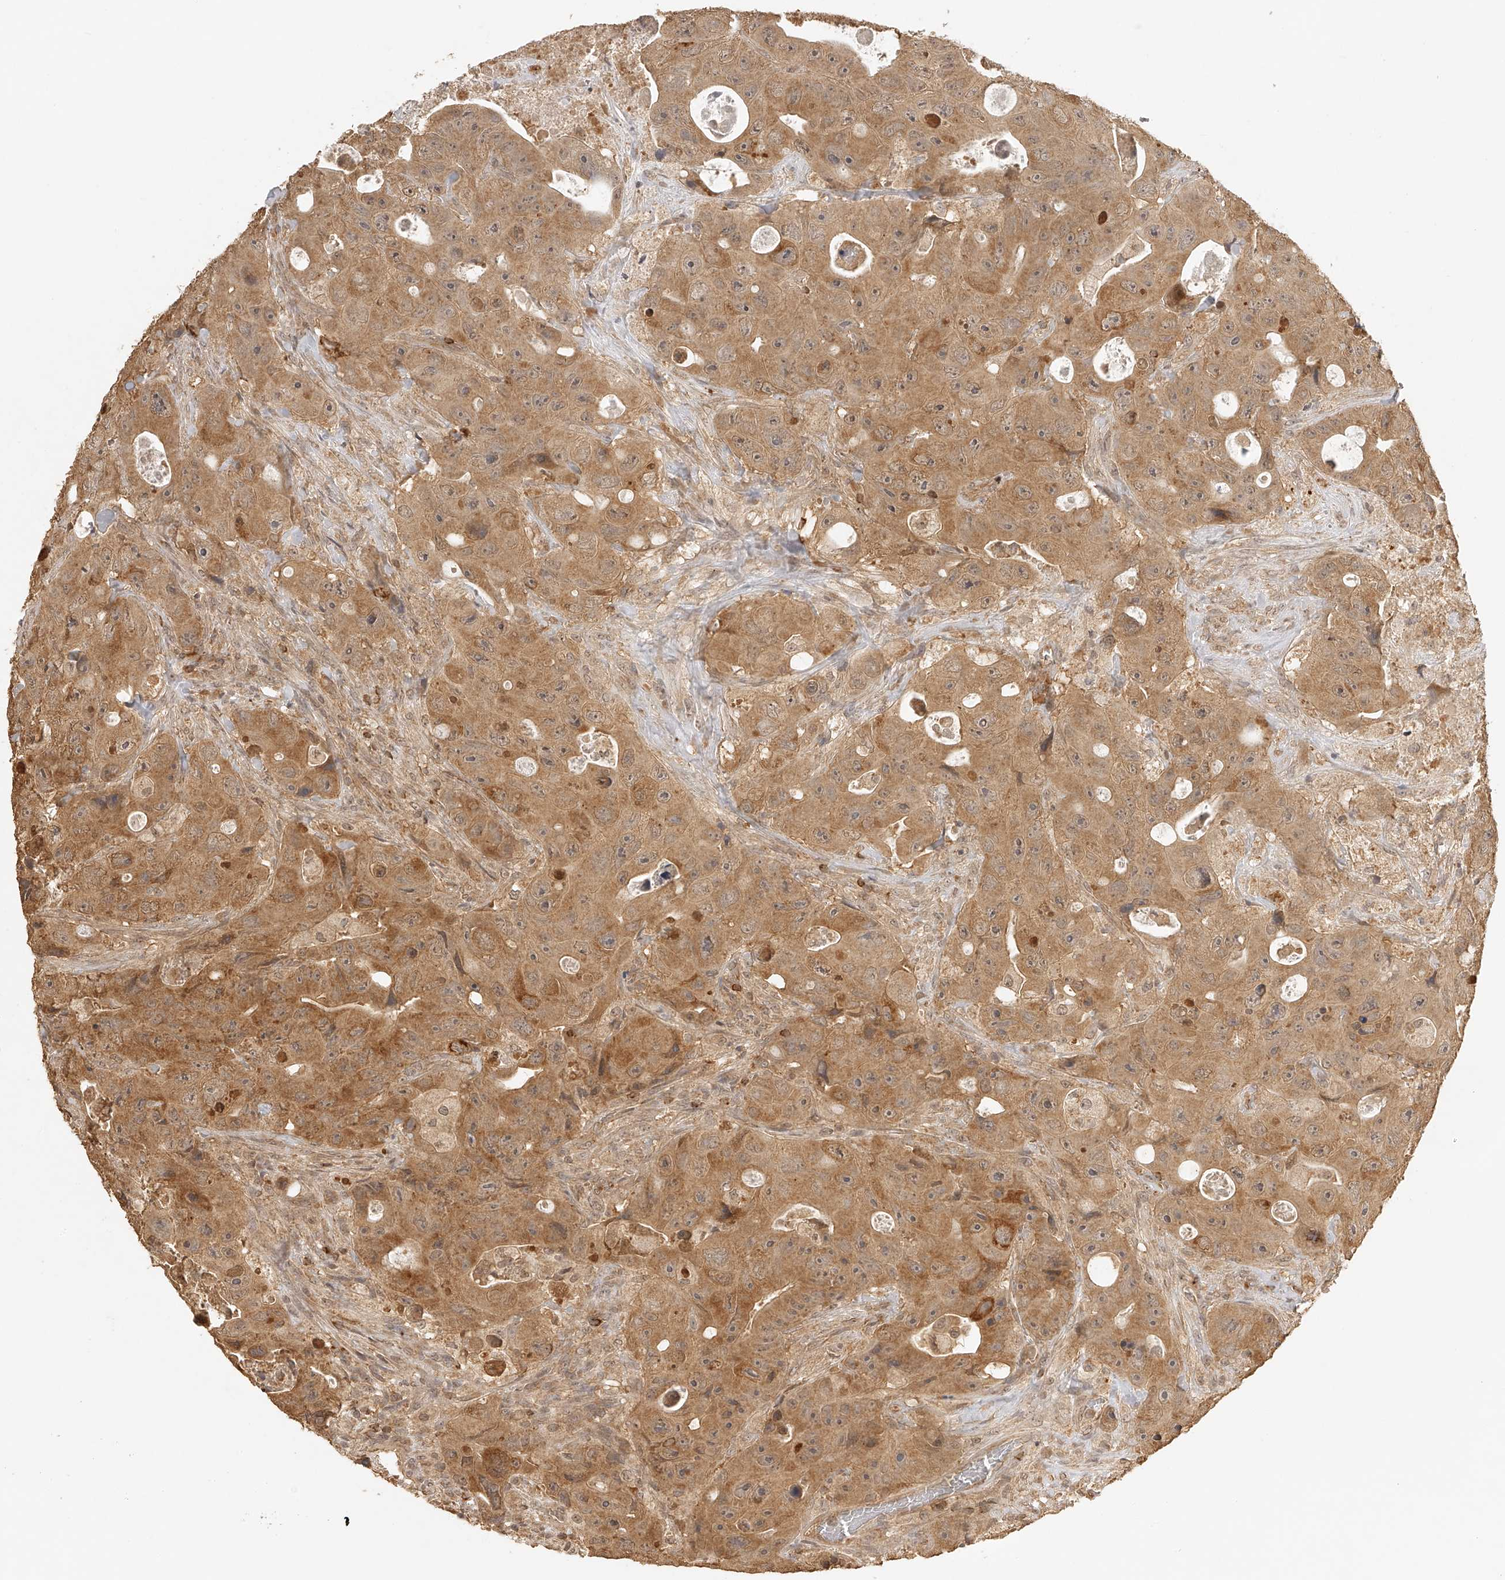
{"staining": {"intensity": "moderate", "quantity": ">75%", "location": "cytoplasmic/membranous"}, "tissue": "colorectal cancer", "cell_type": "Tumor cells", "image_type": "cancer", "snomed": [{"axis": "morphology", "description": "Adenocarcinoma, NOS"}, {"axis": "topography", "description": "Colon"}], "caption": "Colorectal cancer (adenocarcinoma) tissue displays moderate cytoplasmic/membranous staining in approximately >75% of tumor cells", "gene": "BCL2L11", "patient": {"sex": "female", "age": 46}}